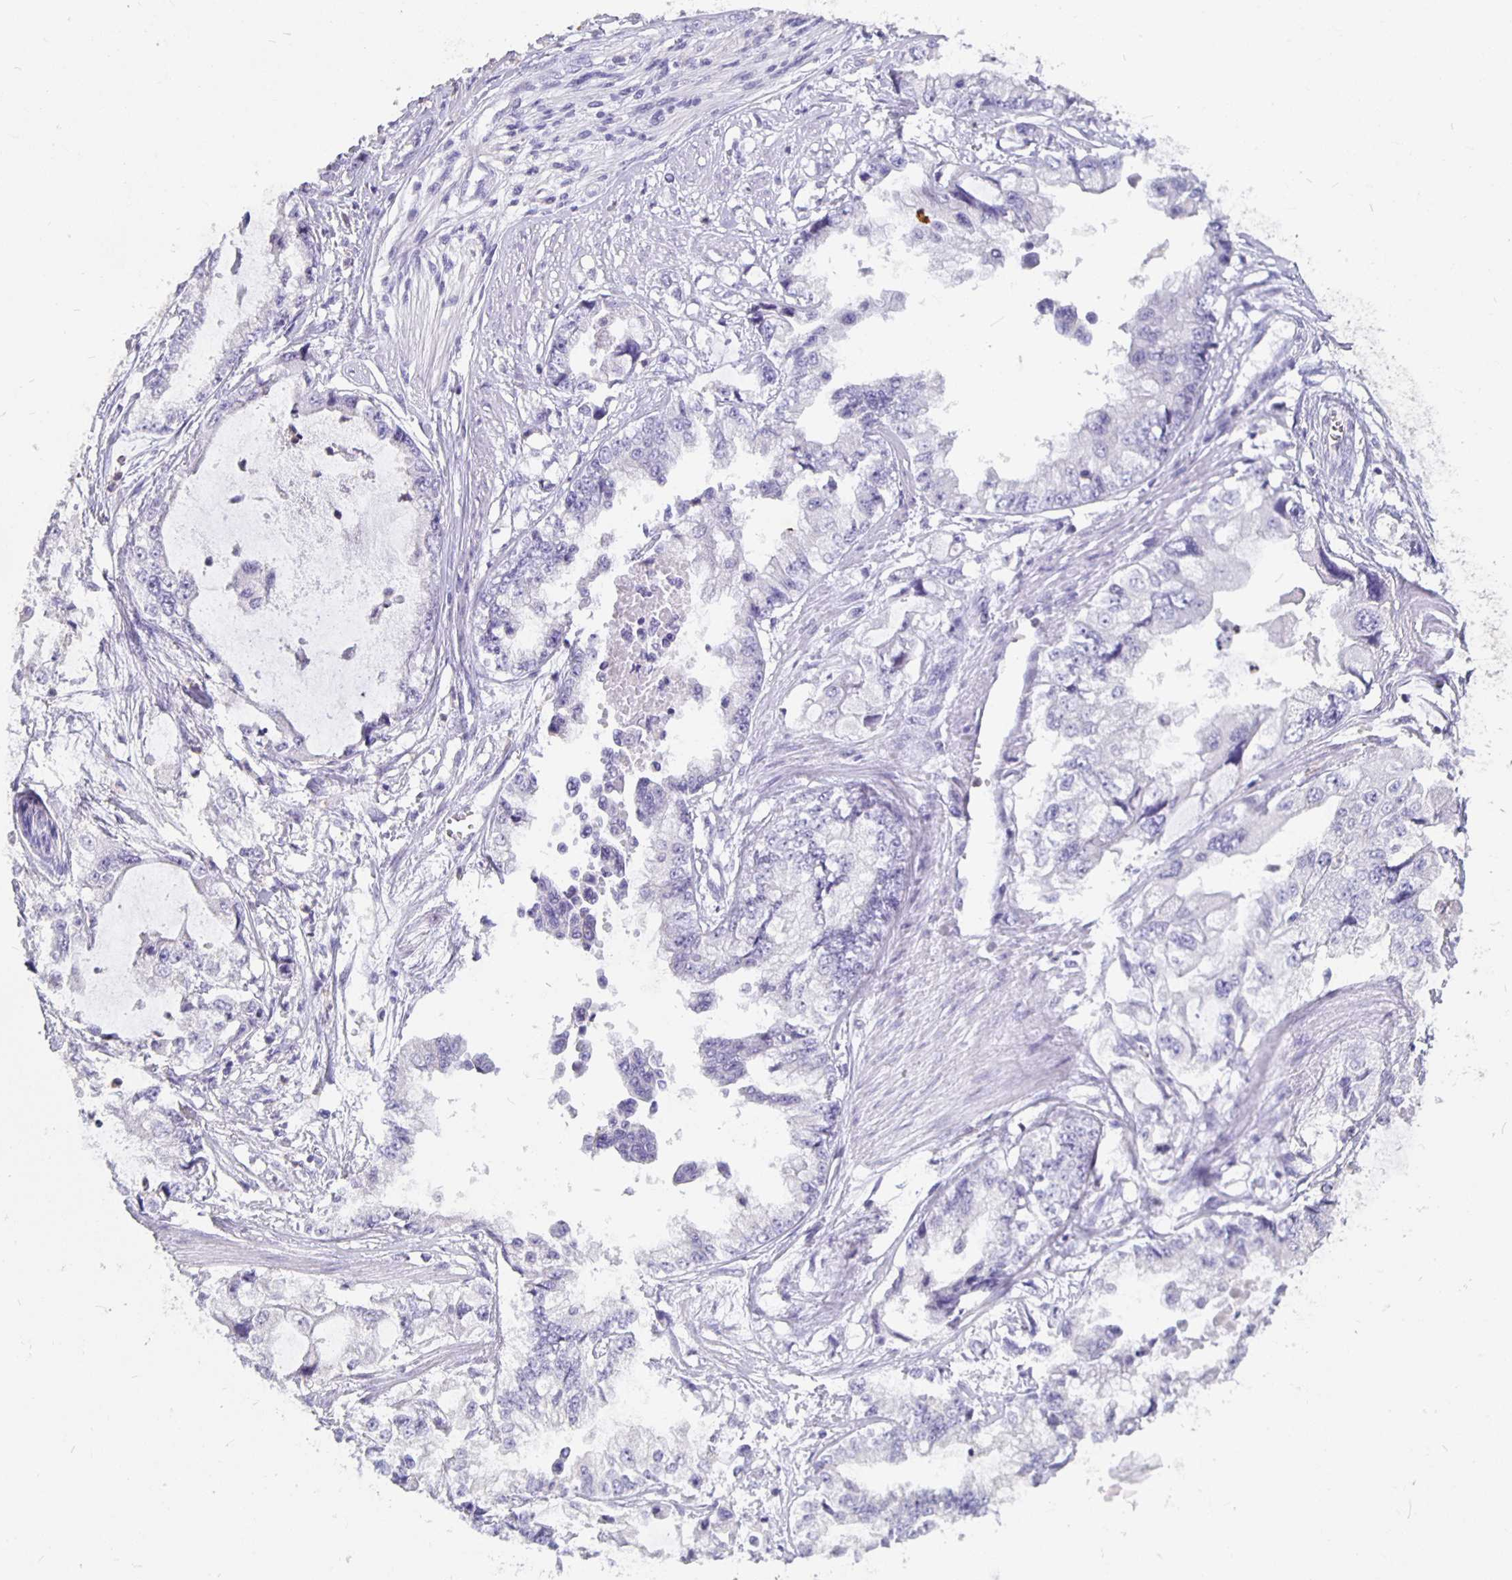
{"staining": {"intensity": "negative", "quantity": "none", "location": "none"}, "tissue": "stomach cancer", "cell_type": "Tumor cells", "image_type": "cancer", "snomed": [{"axis": "morphology", "description": "Adenocarcinoma, NOS"}, {"axis": "topography", "description": "Pancreas"}, {"axis": "topography", "description": "Stomach, upper"}, {"axis": "topography", "description": "Stomach"}], "caption": "Tumor cells are negative for protein expression in human adenocarcinoma (stomach).", "gene": "GPX4", "patient": {"sex": "male", "age": 77}}